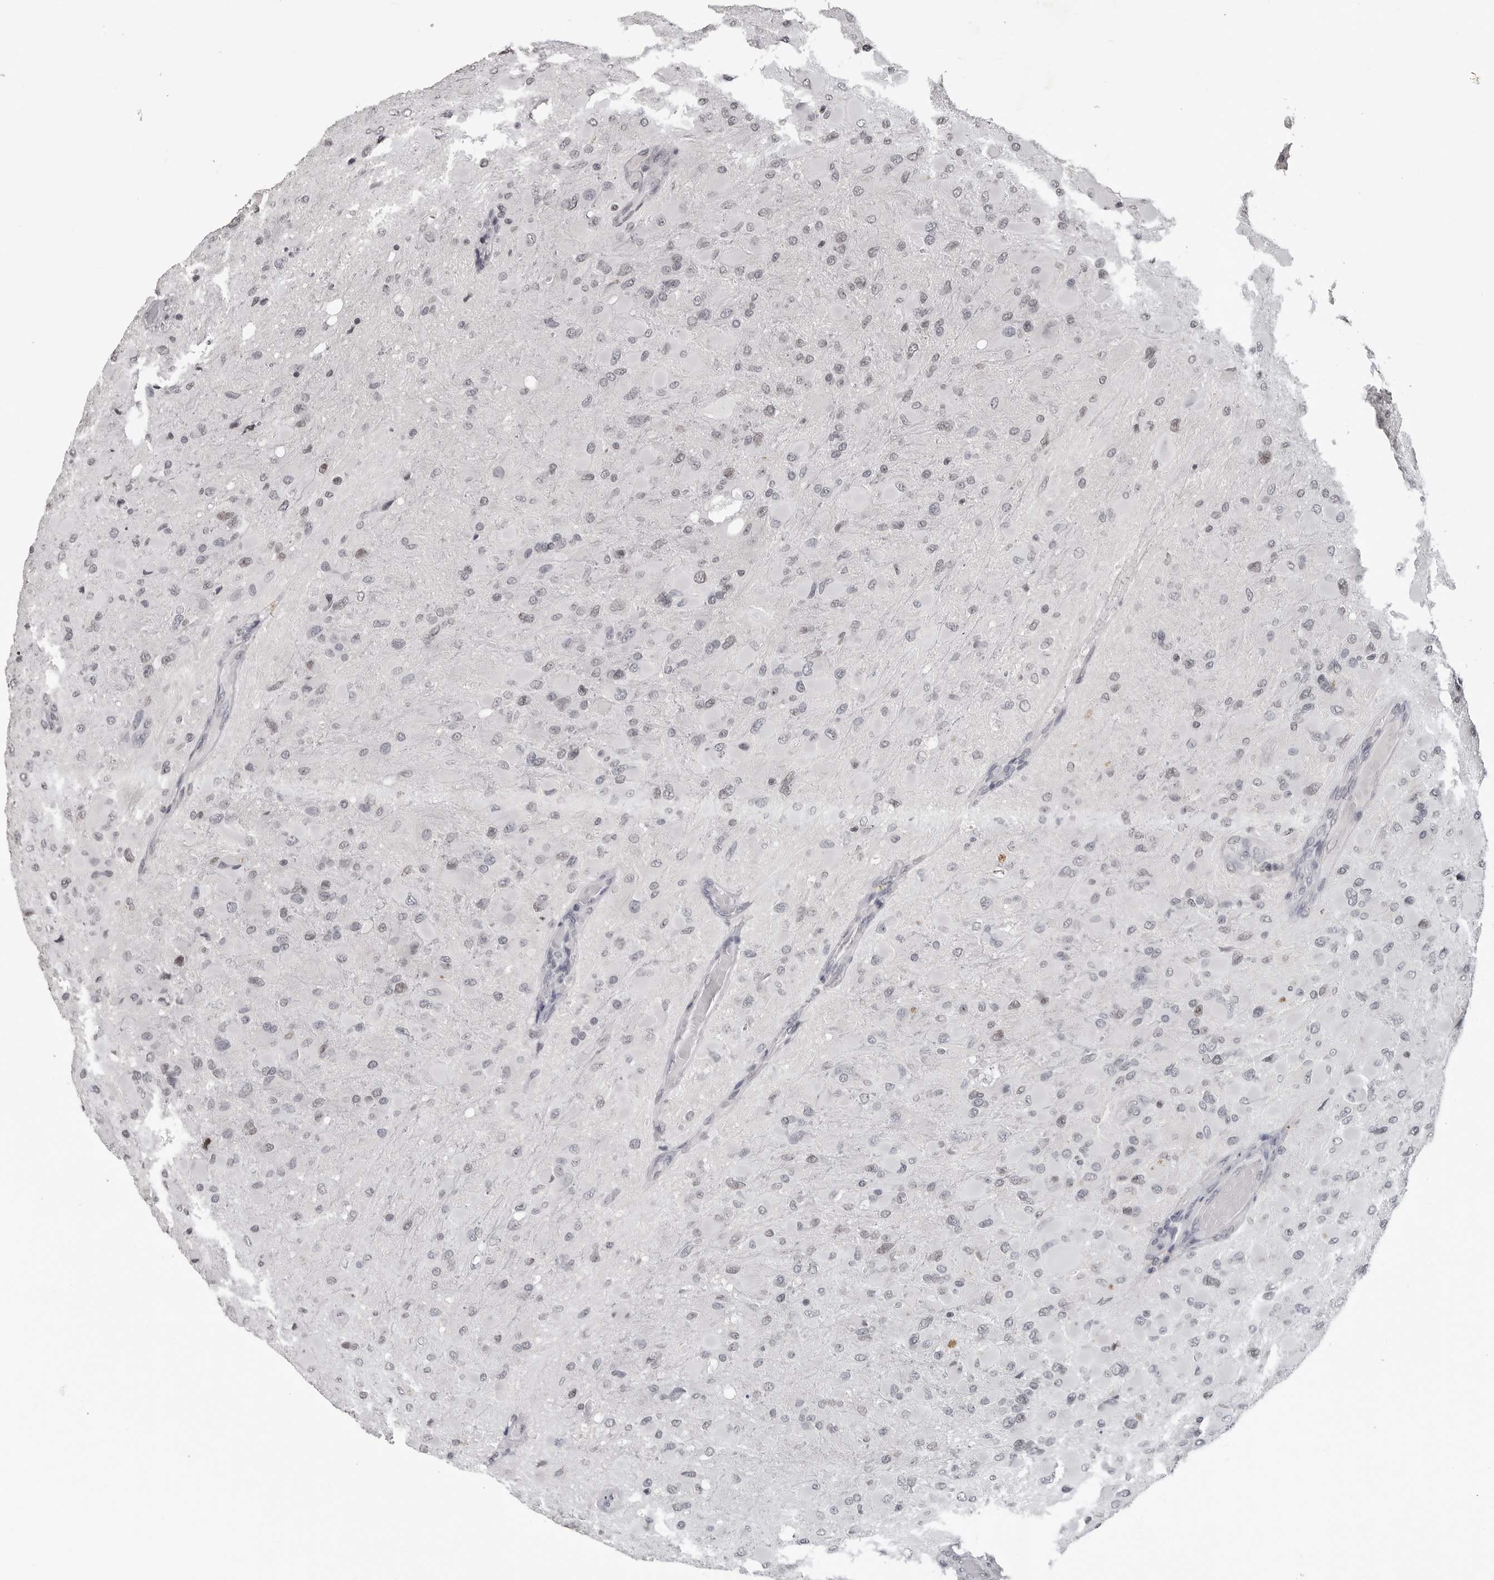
{"staining": {"intensity": "negative", "quantity": "none", "location": "none"}, "tissue": "glioma", "cell_type": "Tumor cells", "image_type": "cancer", "snomed": [{"axis": "morphology", "description": "Glioma, malignant, High grade"}, {"axis": "topography", "description": "Cerebral cortex"}], "caption": "High magnification brightfield microscopy of glioma stained with DAB (3,3'-diaminobenzidine) (brown) and counterstained with hematoxylin (blue): tumor cells show no significant positivity.", "gene": "DDX54", "patient": {"sex": "female", "age": 36}}